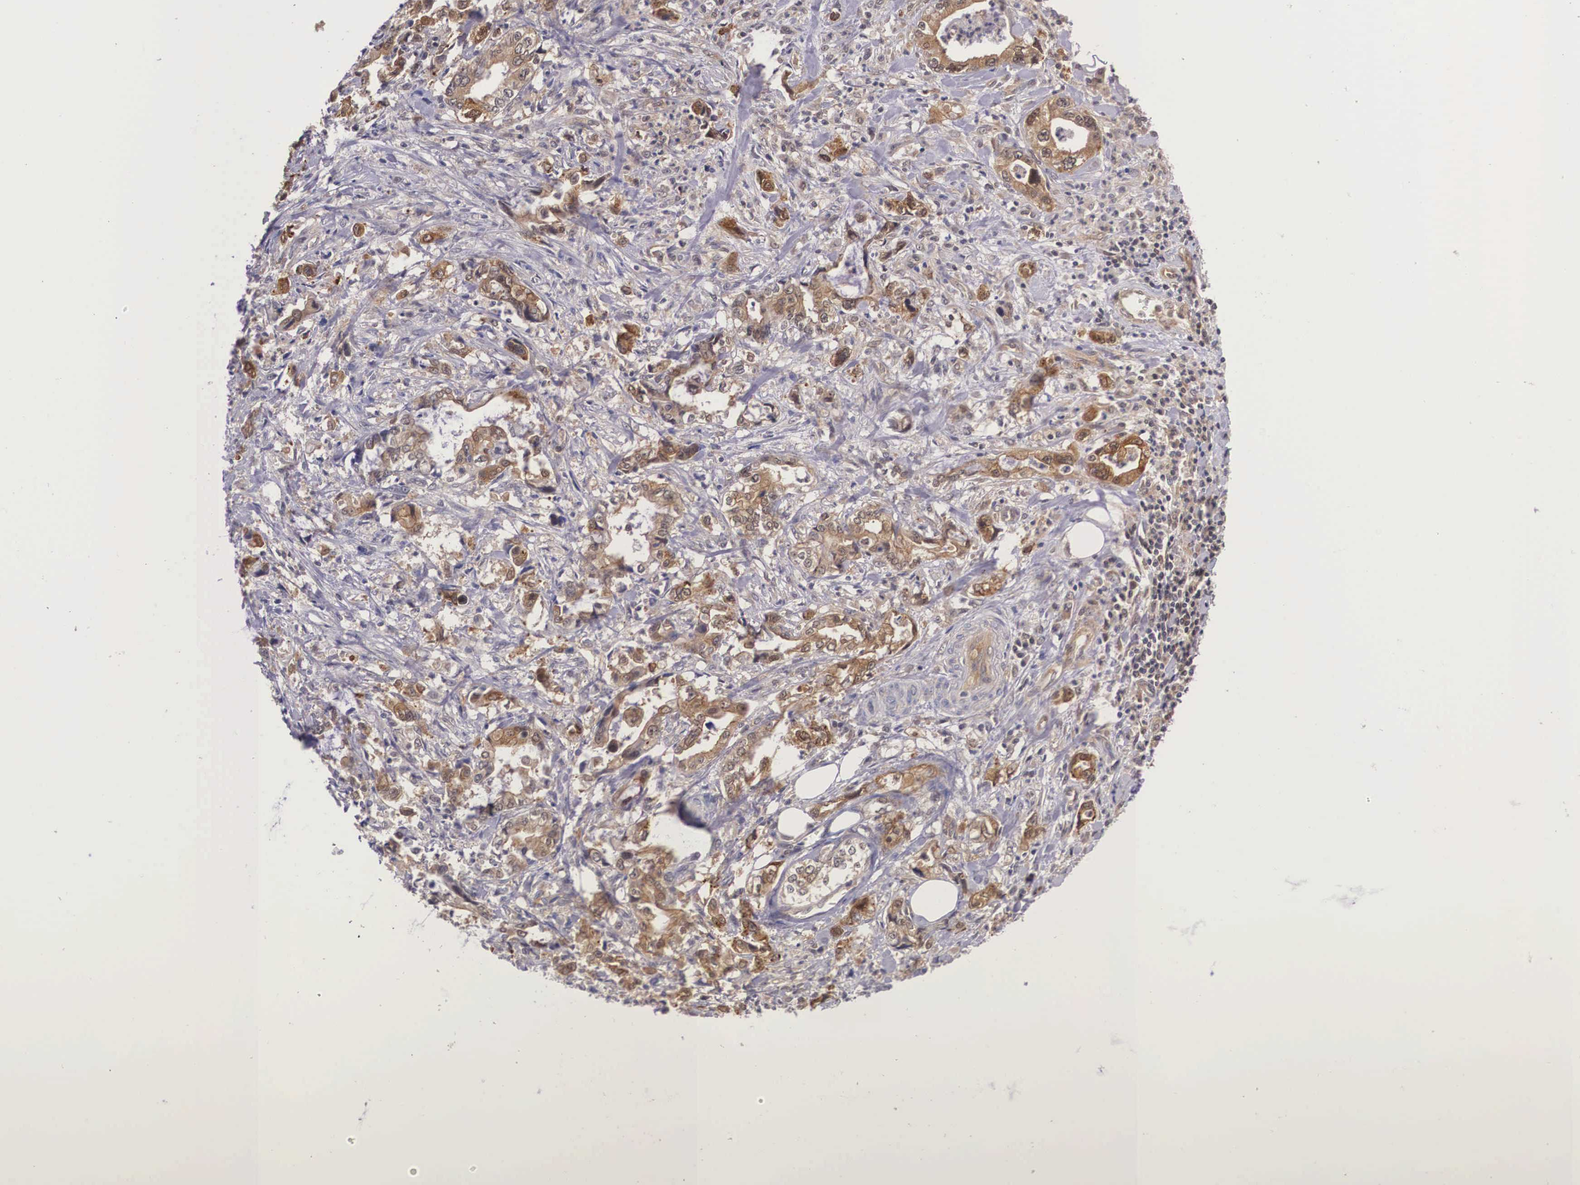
{"staining": {"intensity": "moderate", "quantity": "25%-75%", "location": "cytoplasmic/membranous"}, "tissue": "stomach cancer", "cell_type": "Tumor cells", "image_type": "cancer", "snomed": [{"axis": "morphology", "description": "Adenocarcinoma, NOS"}, {"axis": "topography", "description": "Pancreas"}, {"axis": "topography", "description": "Stomach, upper"}], "caption": "IHC micrograph of neoplastic tissue: human stomach adenocarcinoma stained using IHC exhibits medium levels of moderate protein expression localized specifically in the cytoplasmic/membranous of tumor cells, appearing as a cytoplasmic/membranous brown color.", "gene": "IGBP1", "patient": {"sex": "male", "age": 77}}